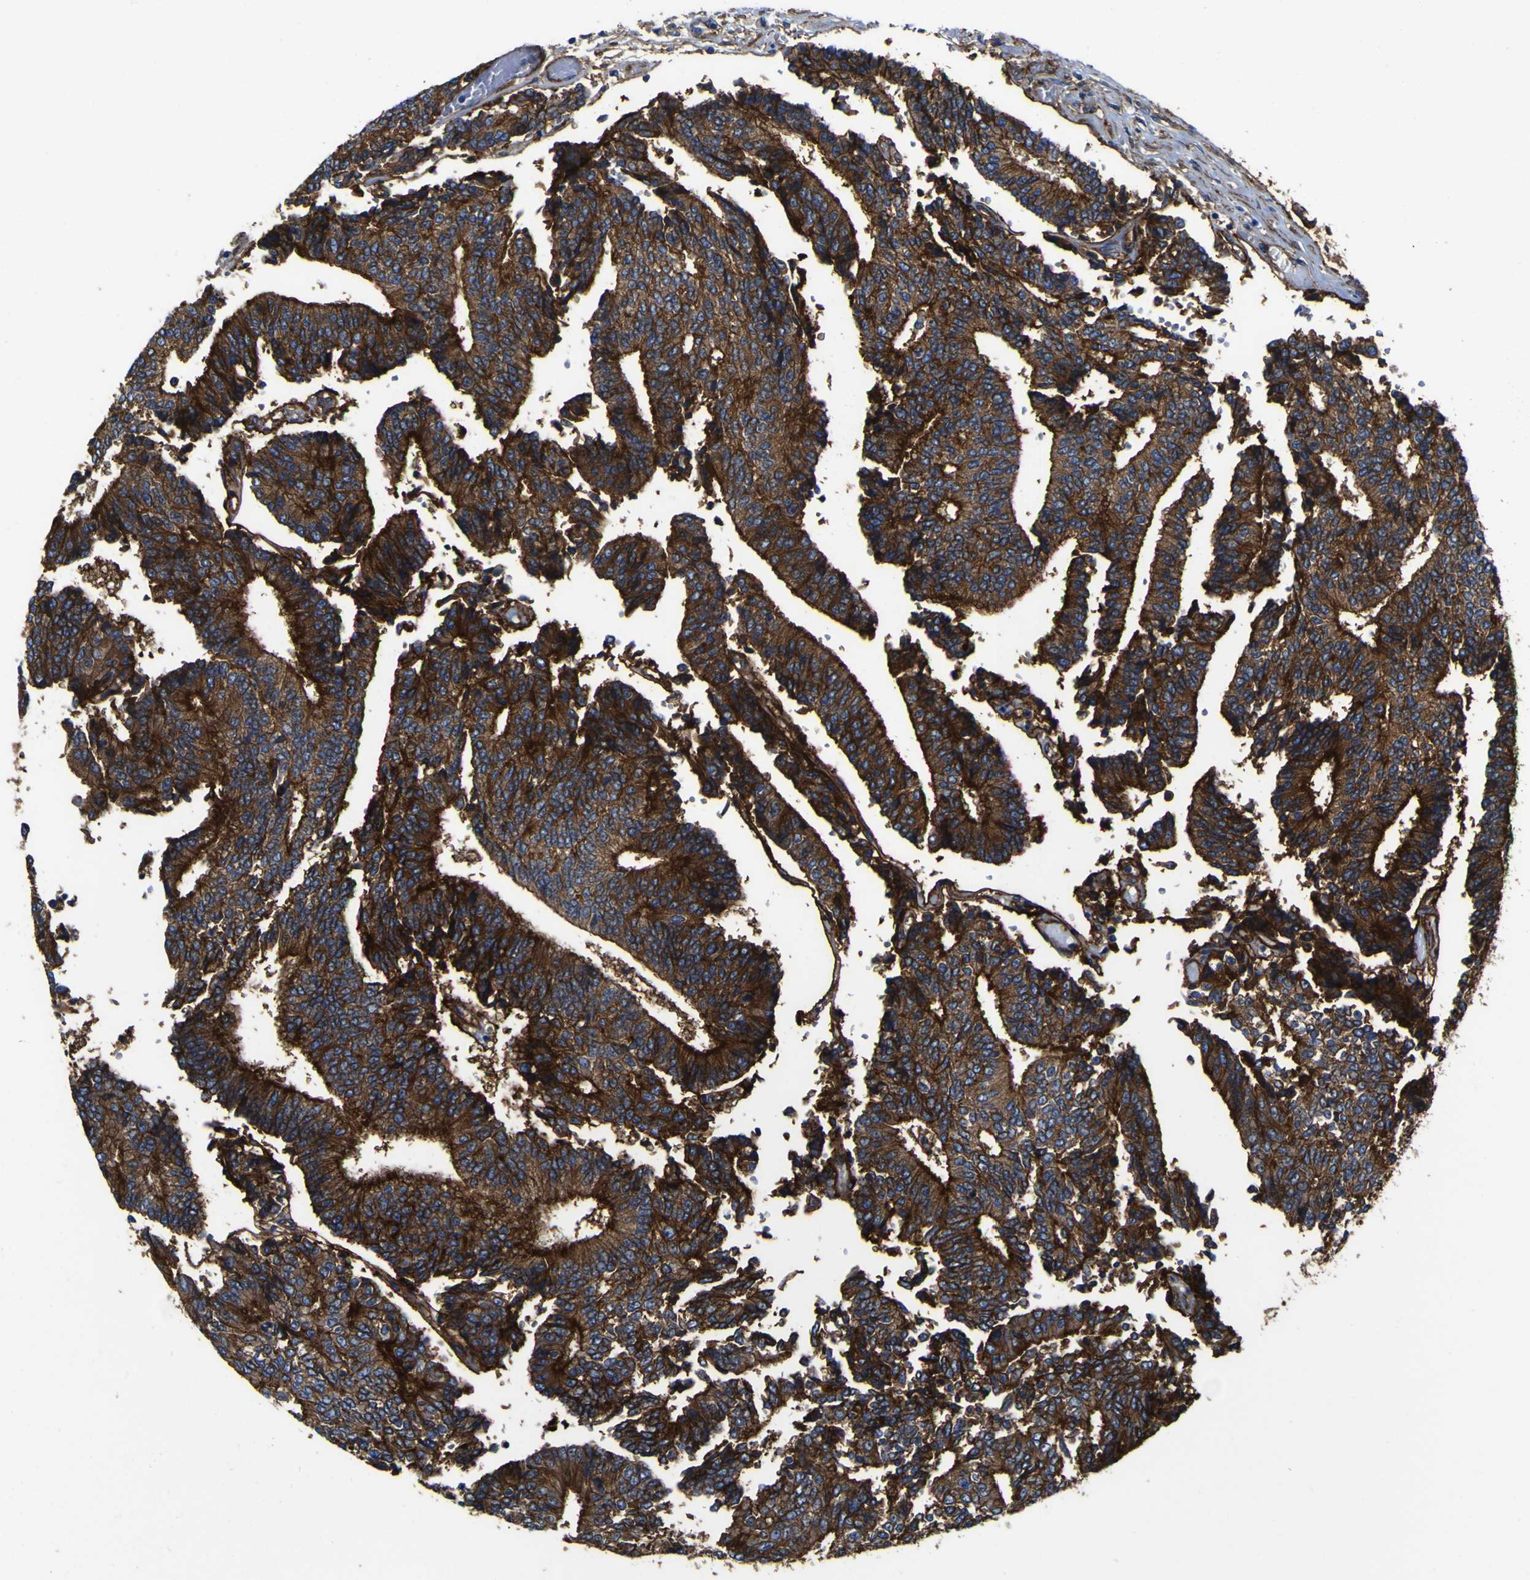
{"staining": {"intensity": "strong", "quantity": ">75%", "location": "cytoplasmic/membranous"}, "tissue": "prostate cancer", "cell_type": "Tumor cells", "image_type": "cancer", "snomed": [{"axis": "morphology", "description": "Normal tissue, NOS"}, {"axis": "morphology", "description": "Adenocarcinoma, High grade"}, {"axis": "topography", "description": "Prostate"}, {"axis": "topography", "description": "Seminal veicle"}], "caption": "A high amount of strong cytoplasmic/membranous expression is identified in approximately >75% of tumor cells in prostate cancer (adenocarcinoma (high-grade)) tissue. (DAB (3,3'-diaminobenzidine) IHC, brown staining for protein, blue staining for nuclei).", "gene": "CD151", "patient": {"sex": "male", "age": 55}}